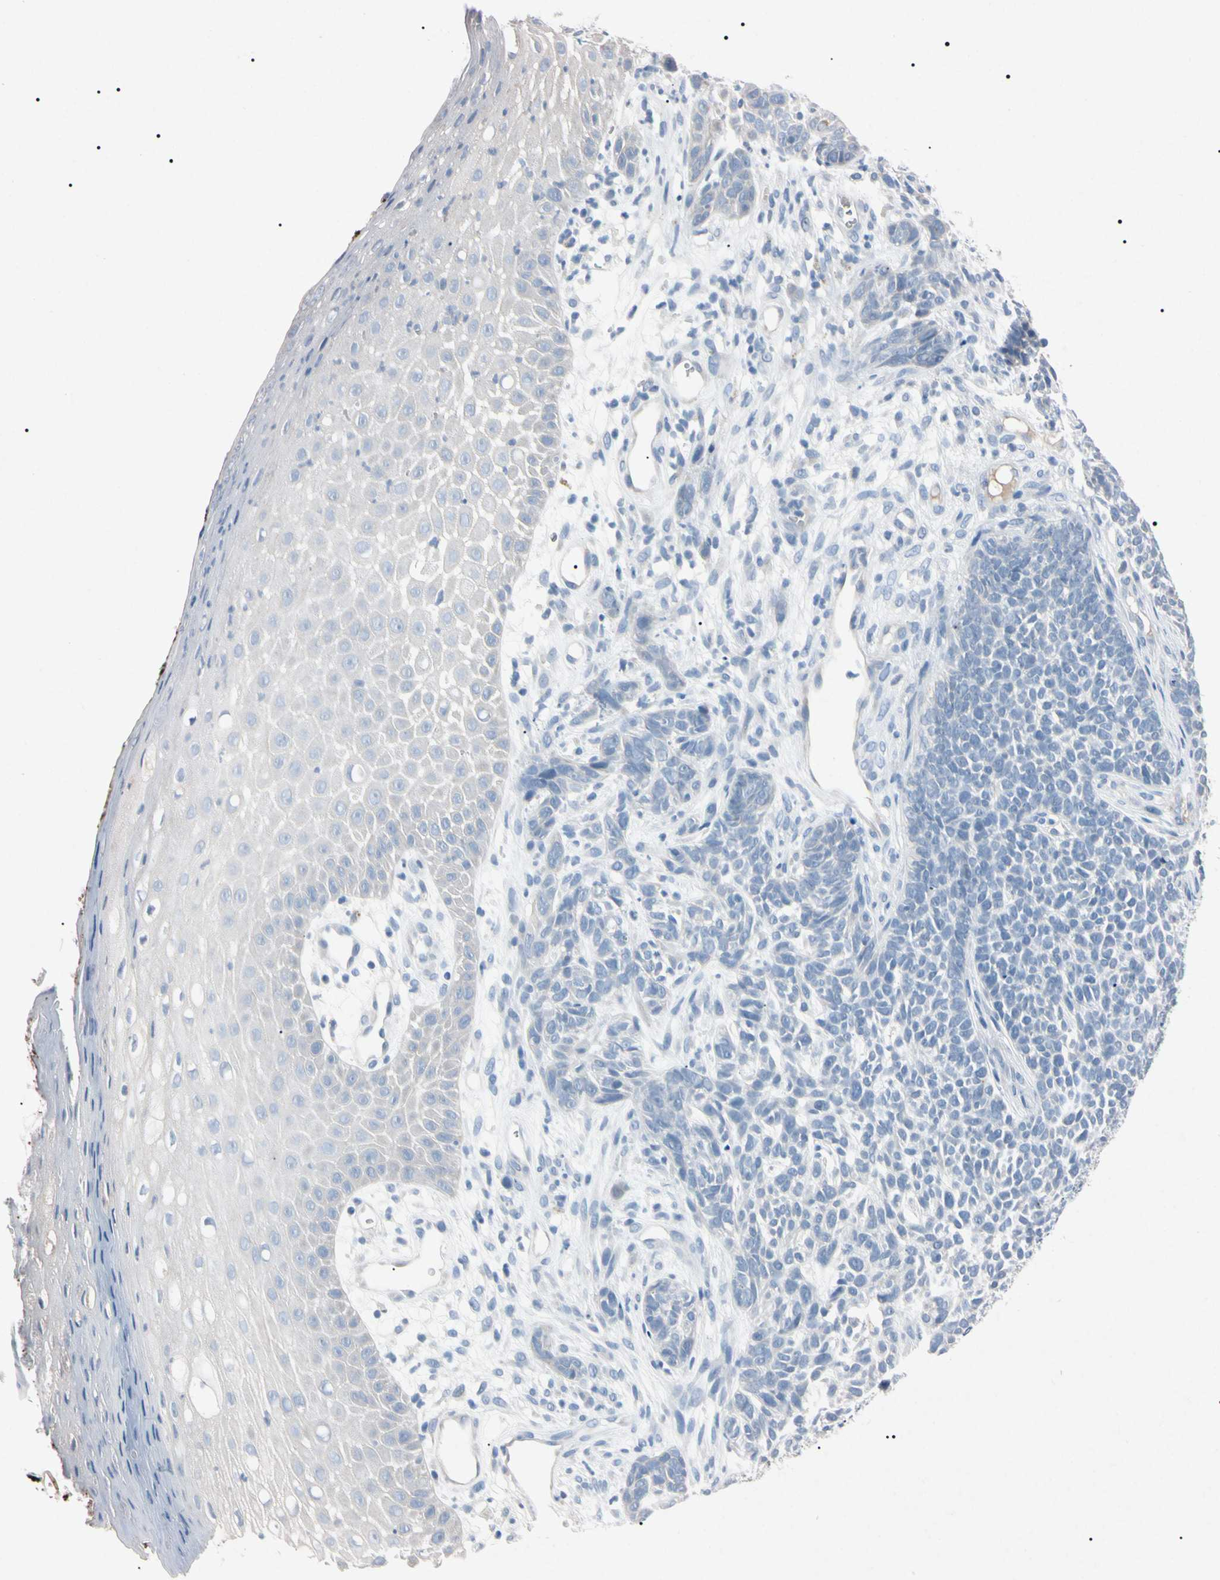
{"staining": {"intensity": "negative", "quantity": "none", "location": "none"}, "tissue": "skin cancer", "cell_type": "Tumor cells", "image_type": "cancer", "snomed": [{"axis": "morphology", "description": "Basal cell carcinoma"}, {"axis": "topography", "description": "Skin"}], "caption": "An IHC micrograph of basal cell carcinoma (skin) is shown. There is no staining in tumor cells of basal cell carcinoma (skin). (Immunohistochemistry (ihc), brightfield microscopy, high magnification).", "gene": "ELN", "patient": {"sex": "female", "age": 84}}